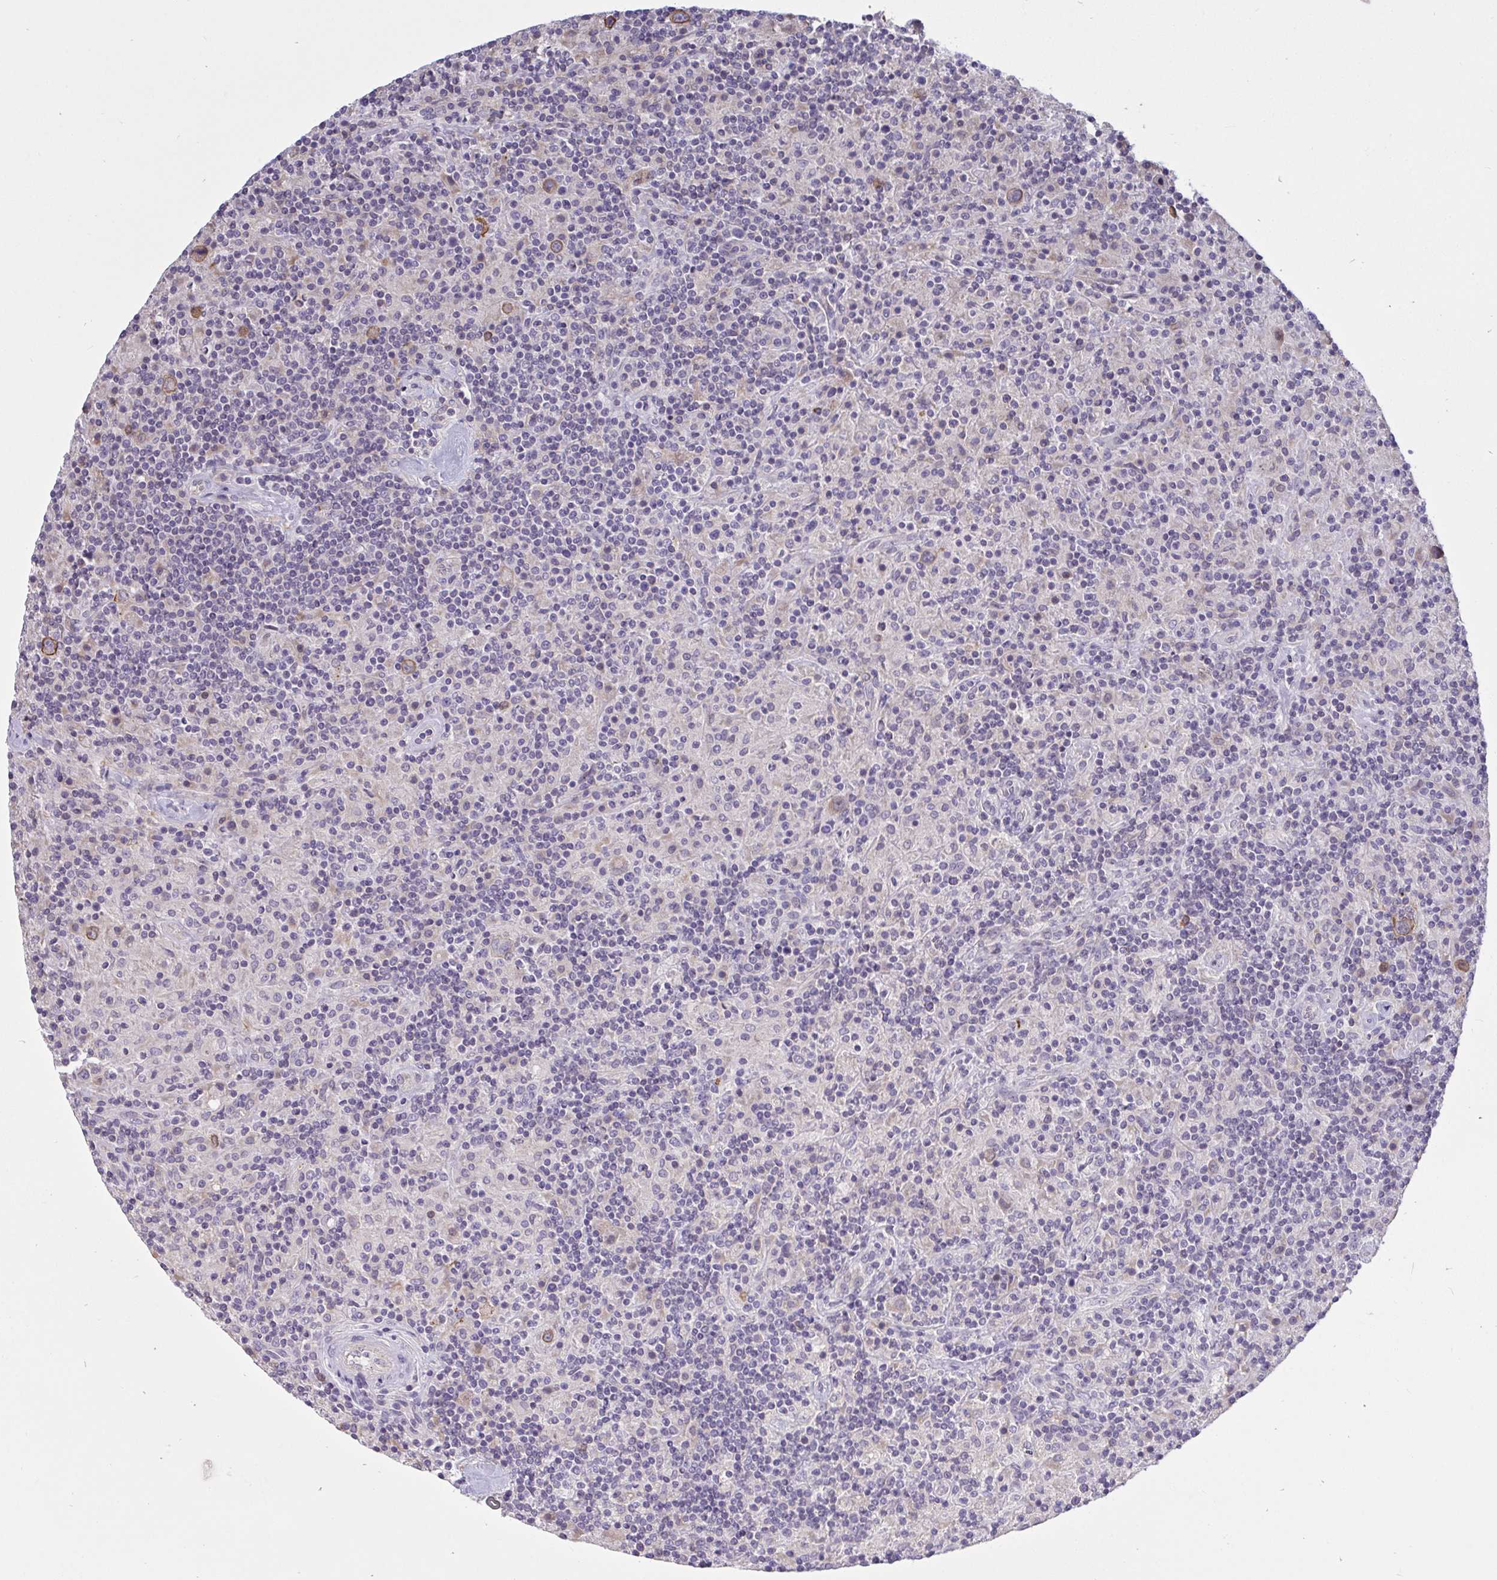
{"staining": {"intensity": "moderate", "quantity": ">75%", "location": "cytoplasmic/membranous"}, "tissue": "lymphoma", "cell_type": "Tumor cells", "image_type": "cancer", "snomed": [{"axis": "morphology", "description": "Hodgkin's disease, NOS"}, {"axis": "topography", "description": "Lymph node"}], "caption": "Hodgkin's disease stained for a protein (brown) demonstrates moderate cytoplasmic/membranous positive positivity in approximately >75% of tumor cells.", "gene": "SEMA6B", "patient": {"sex": "male", "age": 70}}